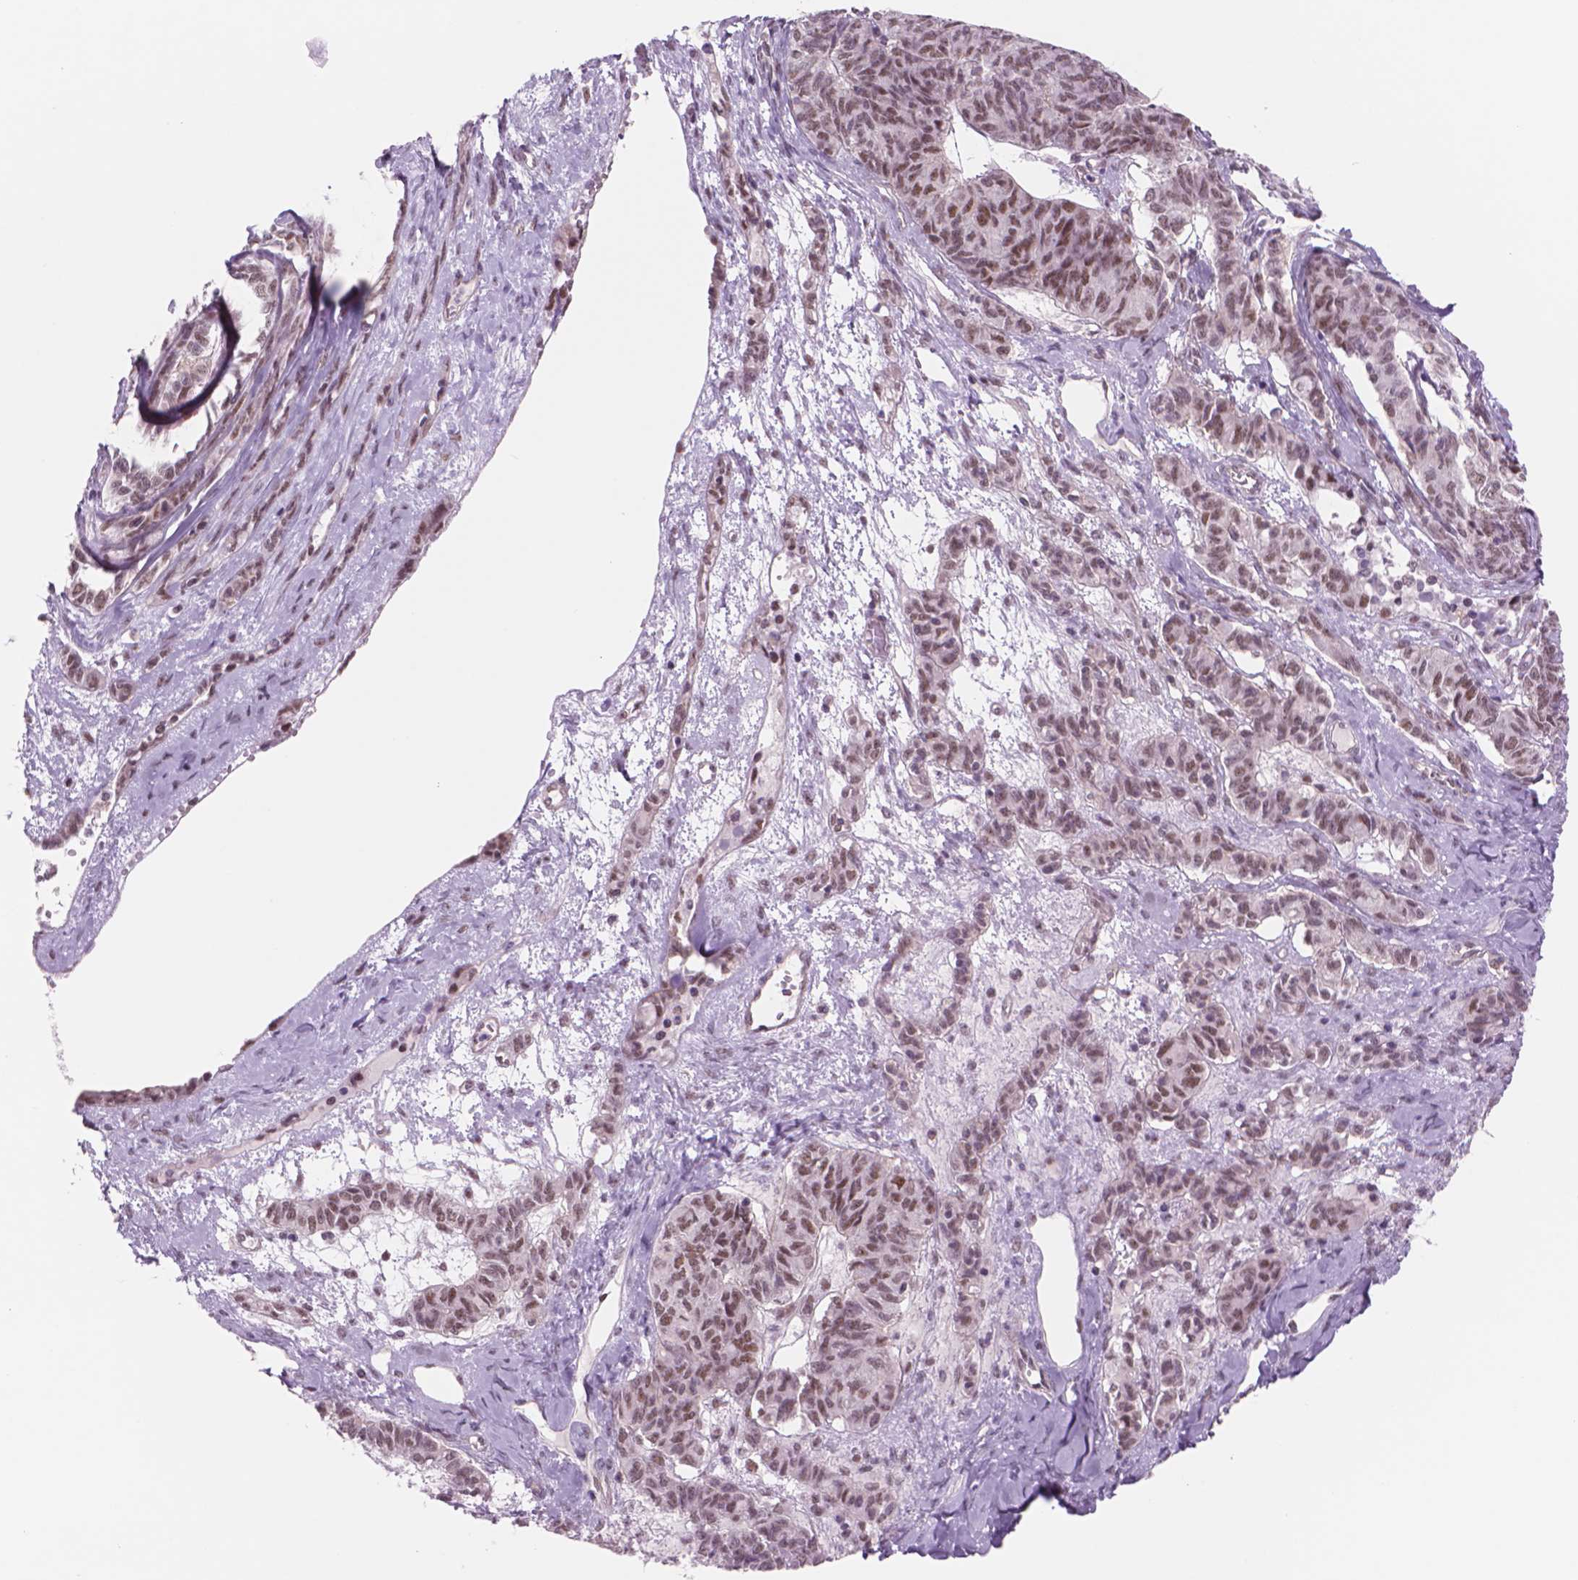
{"staining": {"intensity": "weak", "quantity": "<25%", "location": "nuclear"}, "tissue": "ovarian cancer", "cell_type": "Tumor cells", "image_type": "cancer", "snomed": [{"axis": "morphology", "description": "Carcinoma, endometroid"}, {"axis": "topography", "description": "Ovary"}], "caption": "A histopathology image of endometroid carcinoma (ovarian) stained for a protein exhibits no brown staining in tumor cells.", "gene": "POLR3D", "patient": {"sex": "female", "age": 80}}